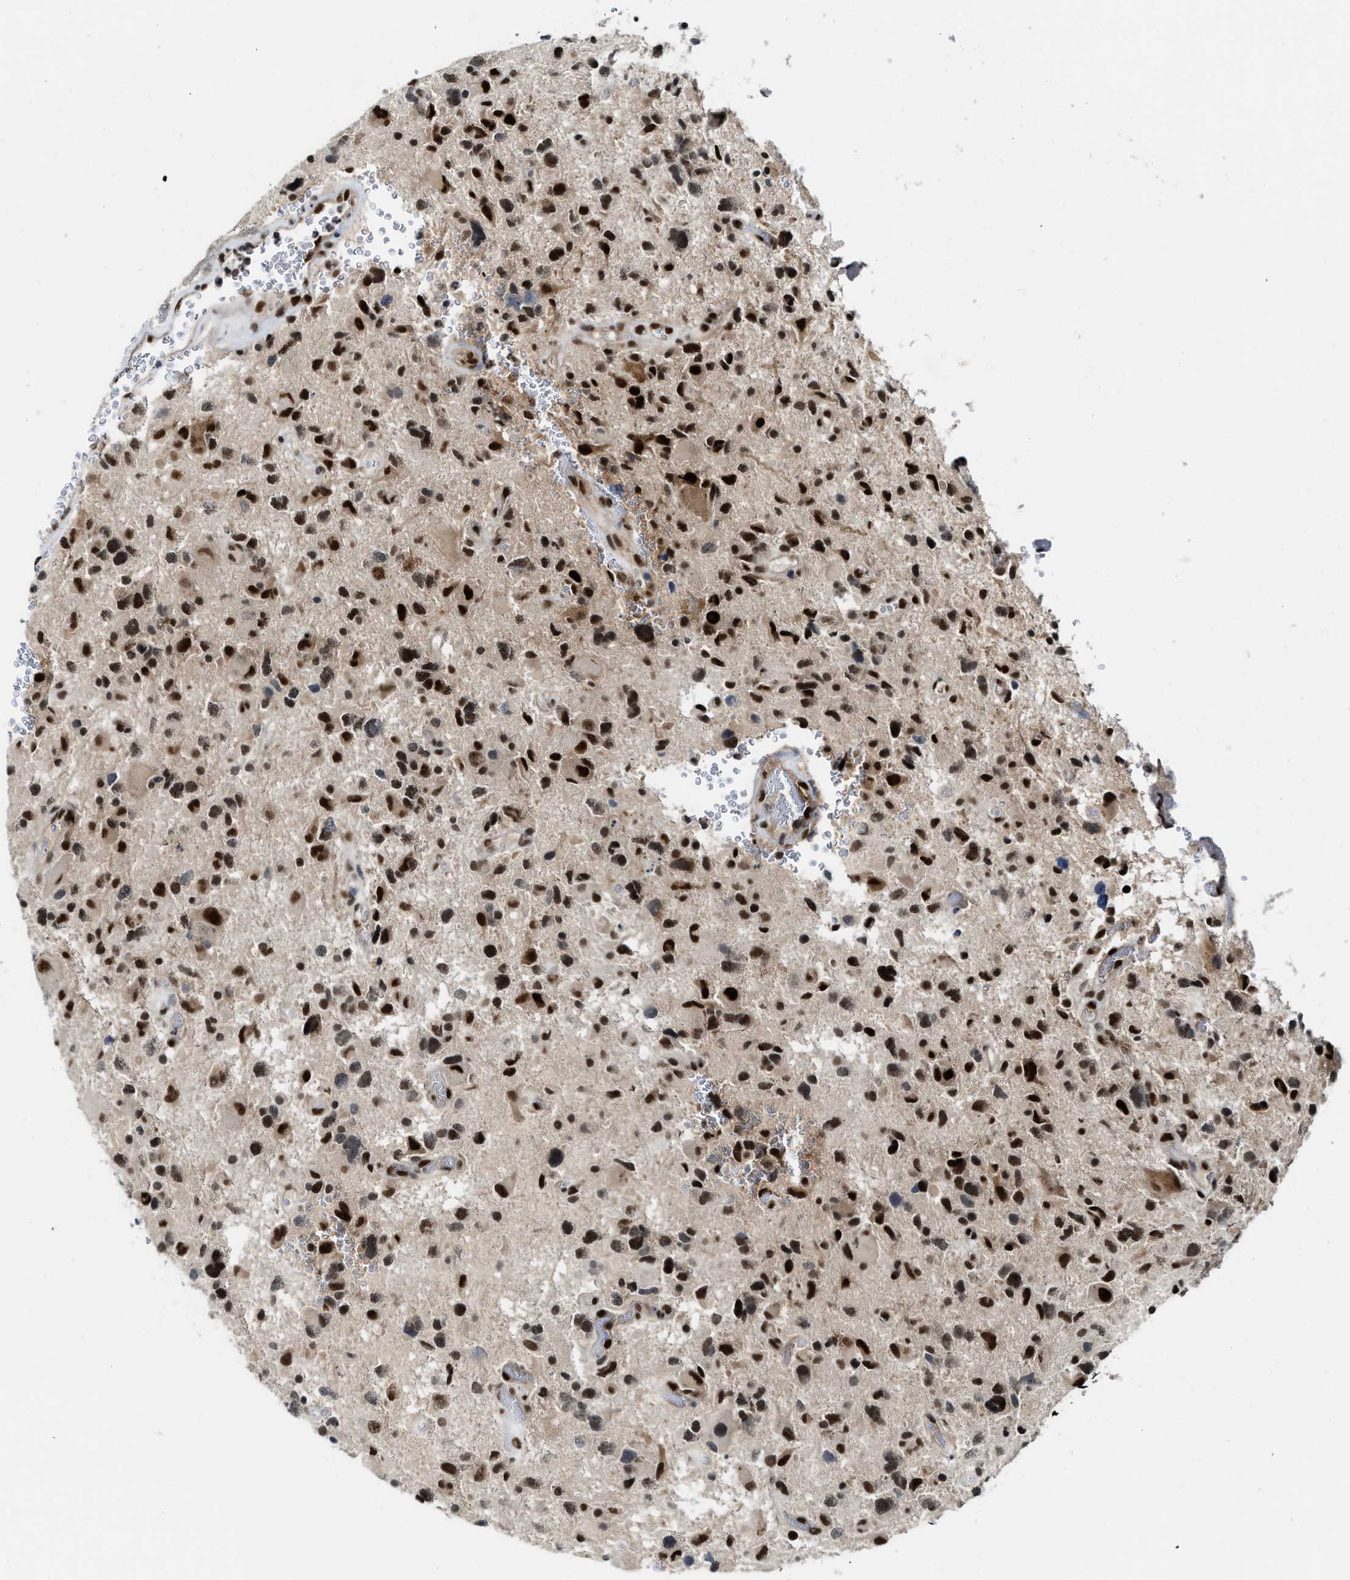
{"staining": {"intensity": "strong", "quantity": ">75%", "location": "nuclear"}, "tissue": "glioma", "cell_type": "Tumor cells", "image_type": "cancer", "snomed": [{"axis": "morphology", "description": "Glioma, malignant, High grade"}, {"axis": "topography", "description": "Brain"}], "caption": "Immunohistochemistry histopathology image of glioma stained for a protein (brown), which reveals high levels of strong nuclear staining in approximately >75% of tumor cells.", "gene": "NCOA1", "patient": {"sex": "male", "age": 33}}